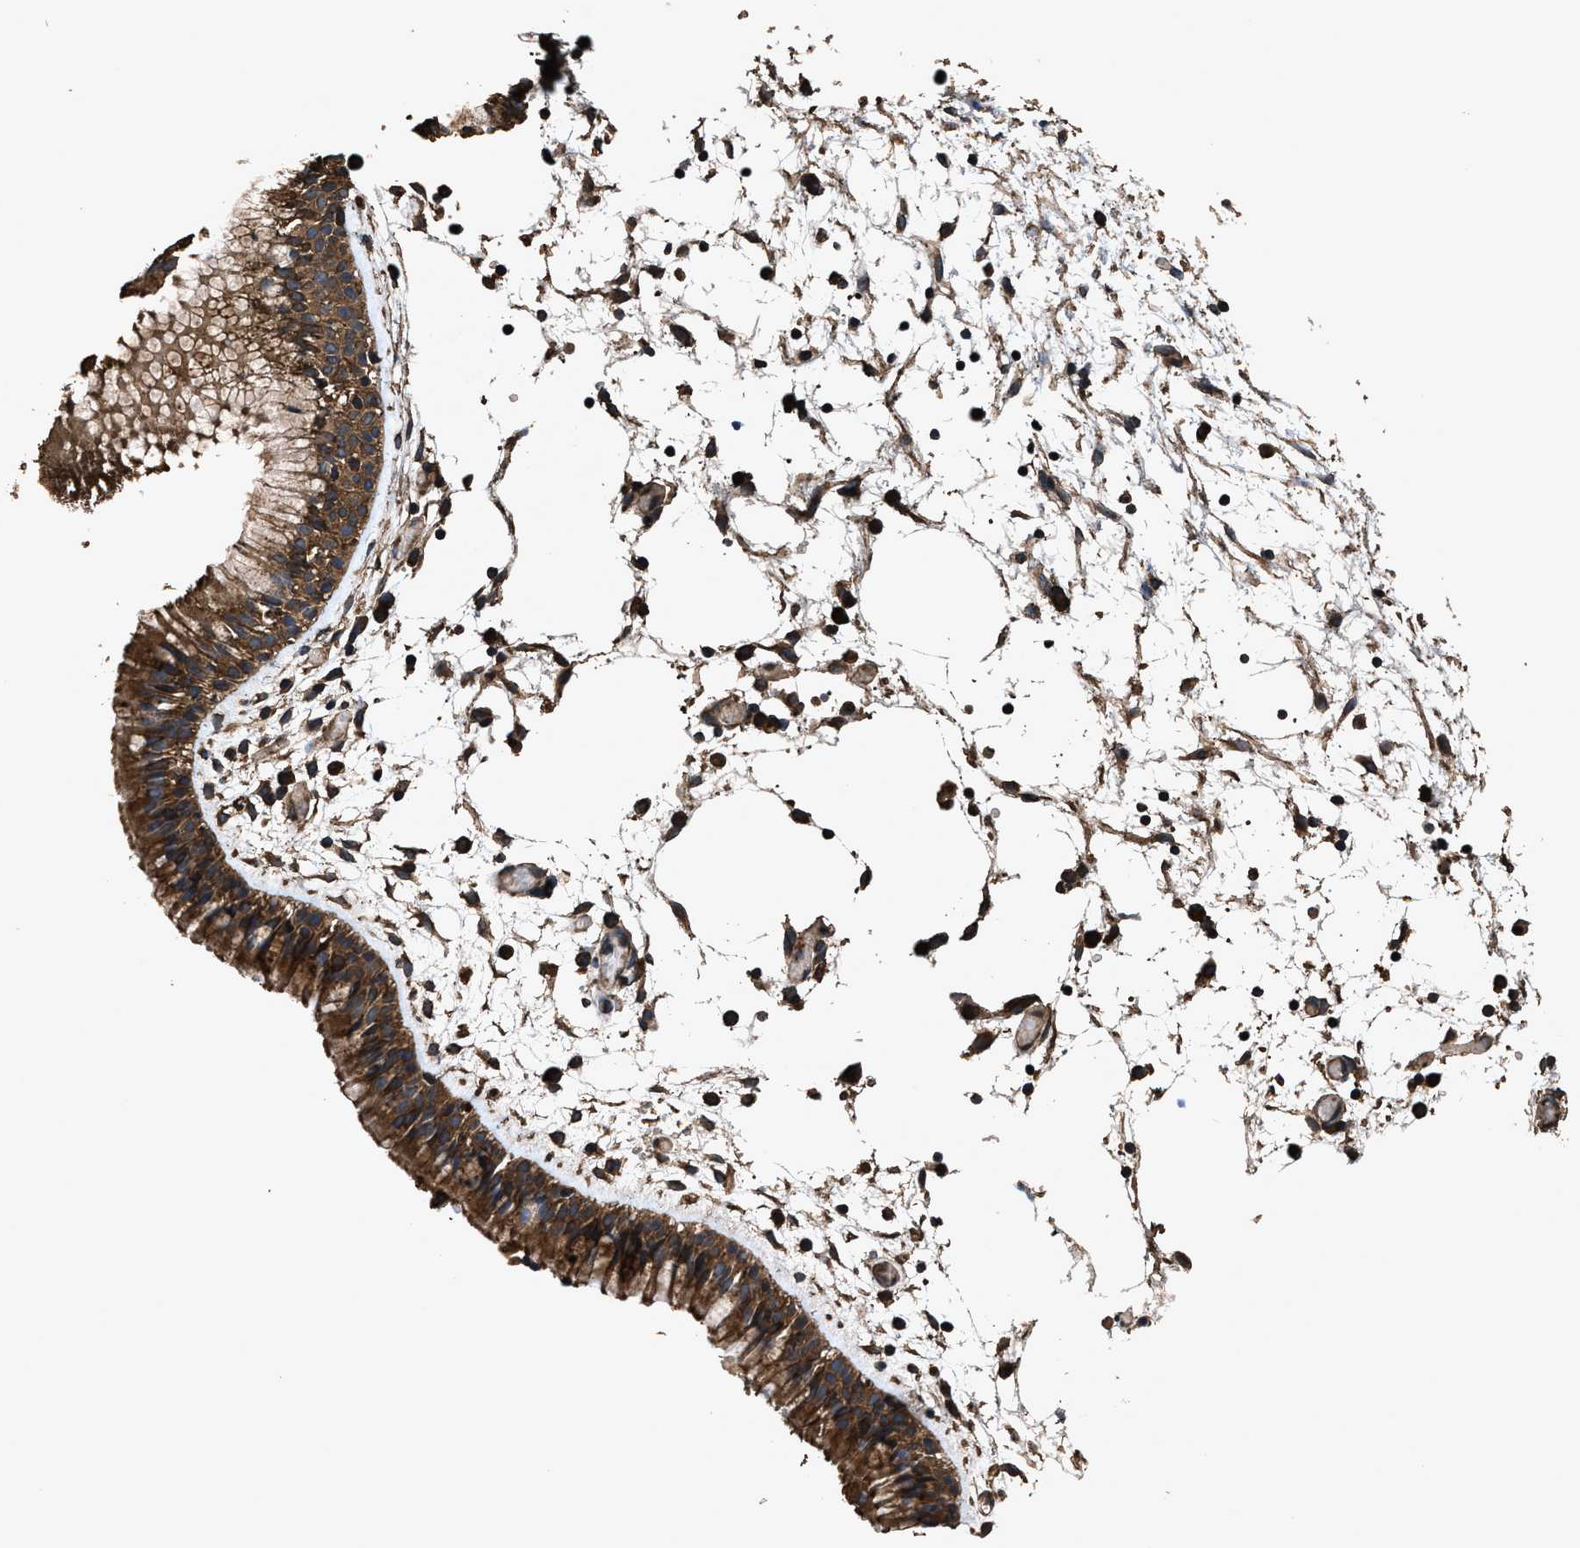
{"staining": {"intensity": "strong", "quantity": ">75%", "location": "cytoplasmic/membranous"}, "tissue": "nasopharynx", "cell_type": "Respiratory epithelial cells", "image_type": "normal", "snomed": [{"axis": "morphology", "description": "Normal tissue, NOS"}, {"axis": "morphology", "description": "Inflammation, NOS"}, {"axis": "topography", "description": "Nasopharynx"}], "caption": "A histopathology image of nasopharynx stained for a protein demonstrates strong cytoplasmic/membranous brown staining in respiratory epithelial cells. (IHC, brightfield microscopy, high magnification).", "gene": "ZMYND19", "patient": {"sex": "male", "age": 48}}